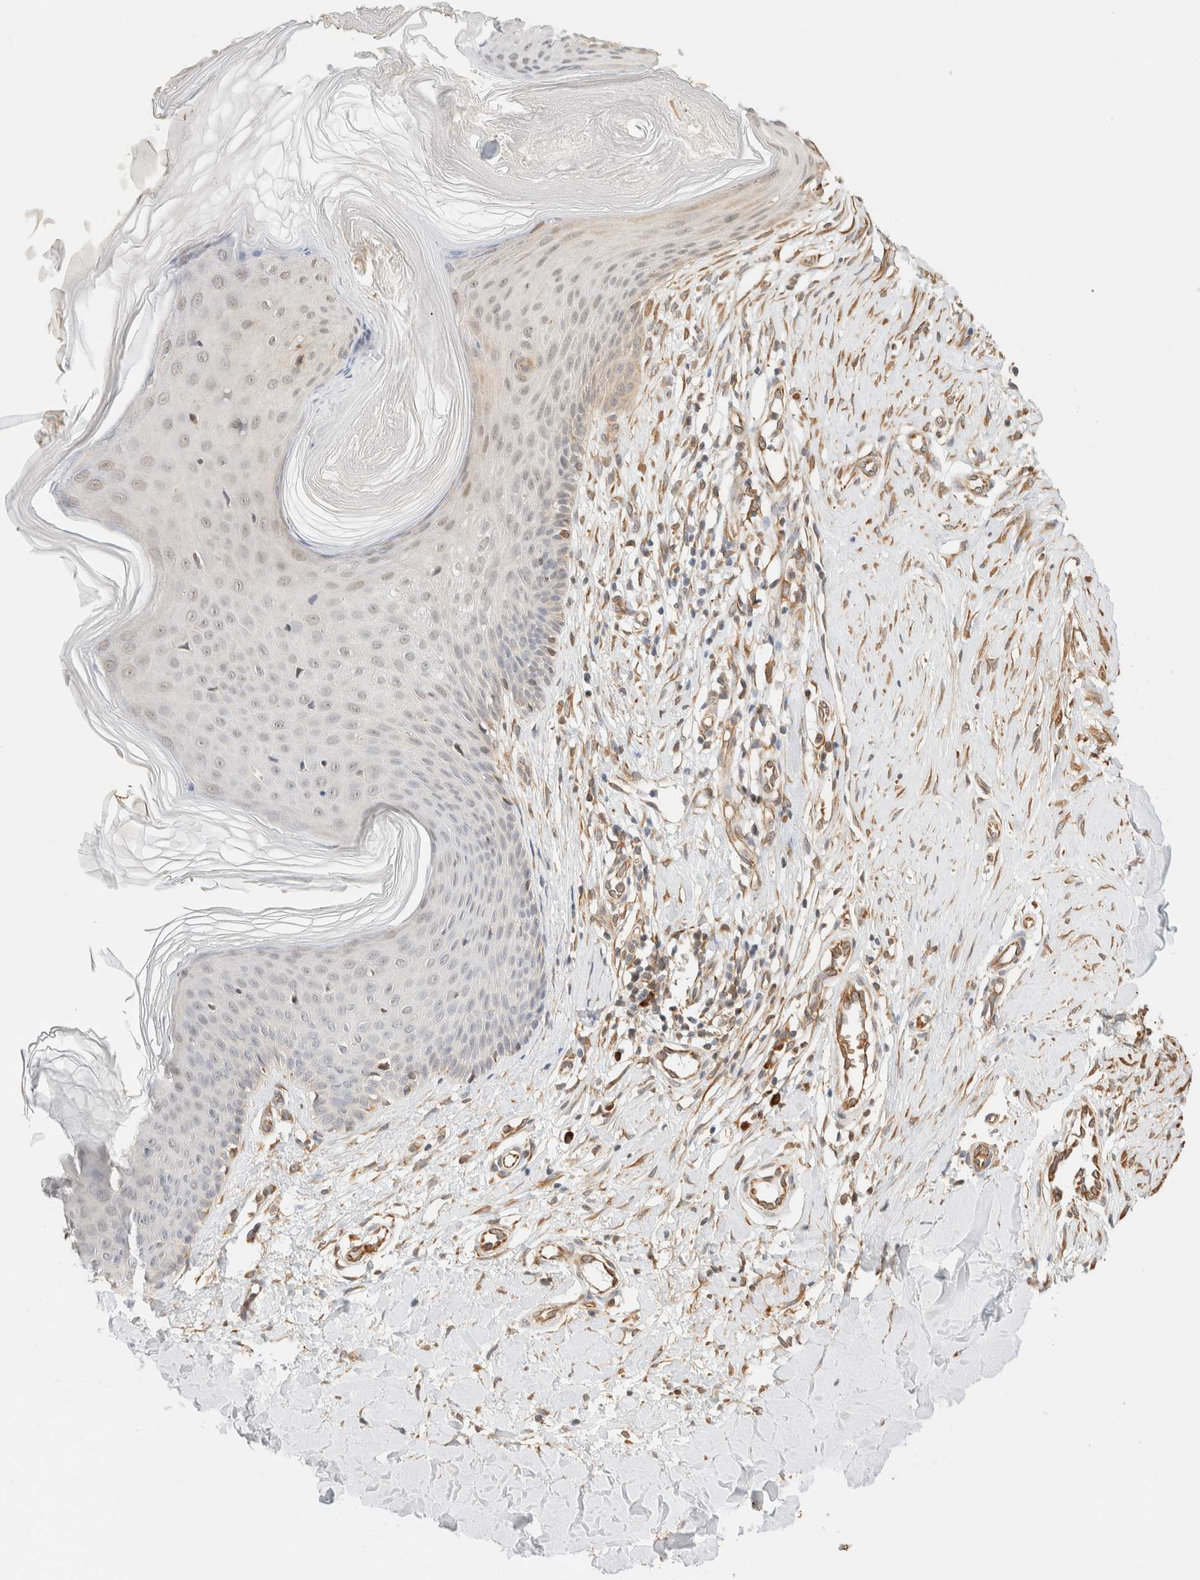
{"staining": {"intensity": "moderate", "quantity": ">75%", "location": "cytoplasmic/membranous"}, "tissue": "skin", "cell_type": "Fibroblasts", "image_type": "normal", "snomed": [{"axis": "morphology", "description": "Normal tissue, NOS"}, {"axis": "topography", "description": "Skin"}], "caption": "Skin stained with IHC shows moderate cytoplasmic/membranous expression in approximately >75% of fibroblasts.", "gene": "SYVN1", "patient": {"sex": "male", "age": 41}}